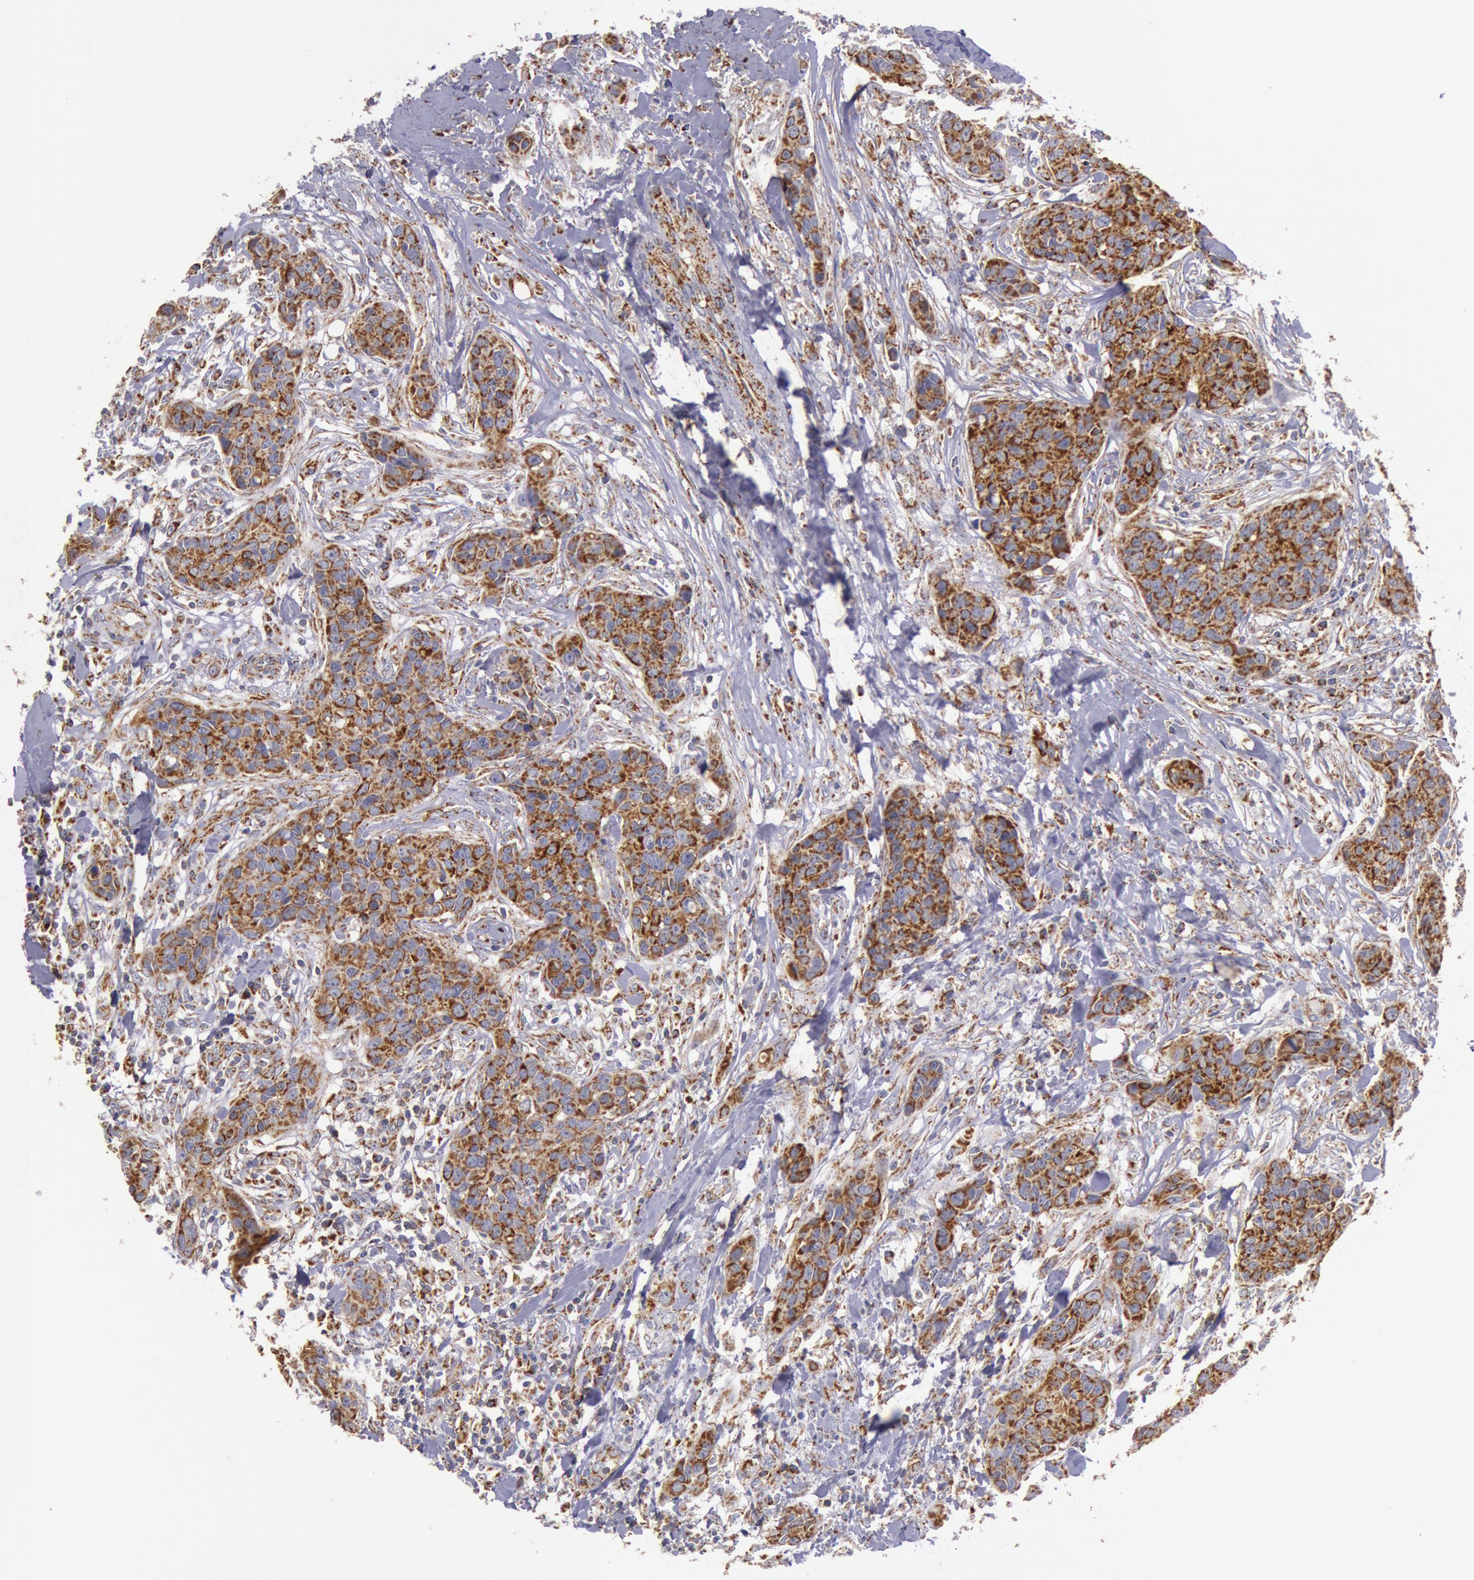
{"staining": {"intensity": "strong", "quantity": ">75%", "location": "cytoplasmic/membranous"}, "tissue": "breast cancer", "cell_type": "Tumor cells", "image_type": "cancer", "snomed": [{"axis": "morphology", "description": "Duct carcinoma"}, {"axis": "topography", "description": "Breast"}], "caption": "Breast cancer (invasive ductal carcinoma) was stained to show a protein in brown. There is high levels of strong cytoplasmic/membranous staining in about >75% of tumor cells.", "gene": "CYC1", "patient": {"sex": "female", "age": 91}}